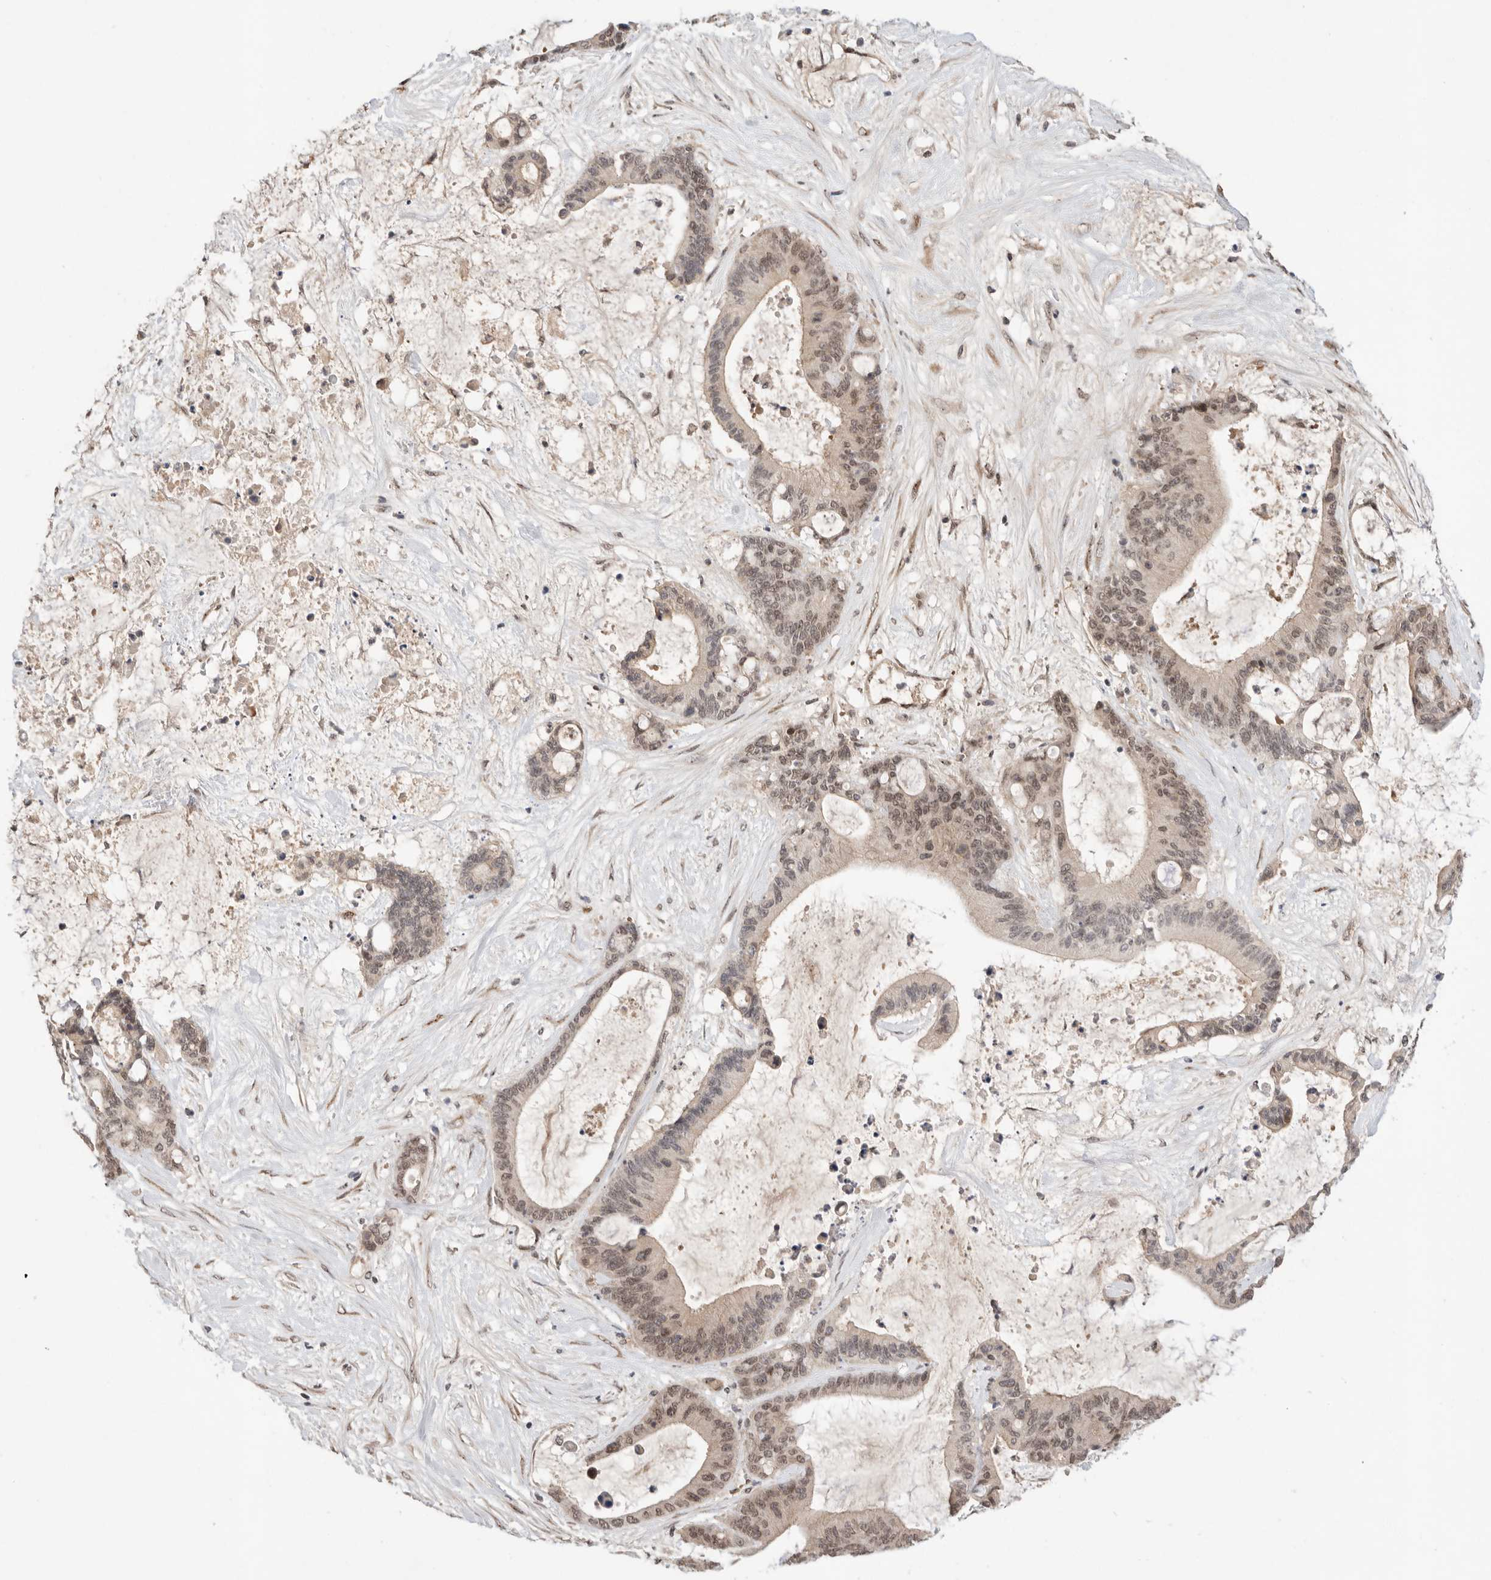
{"staining": {"intensity": "moderate", "quantity": "<25%", "location": "nuclear"}, "tissue": "liver cancer", "cell_type": "Tumor cells", "image_type": "cancer", "snomed": [{"axis": "morphology", "description": "Cholangiocarcinoma"}, {"axis": "topography", "description": "Liver"}], "caption": "Brown immunohistochemical staining in human cholangiocarcinoma (liver) exhibits moderate nuclear staining in about <25% of tumor cells. (DAB = brown stain, brightfield microscopy at high magnification).", "gene": "LEMD3", "patient": {"sex": "female", "age": 73}}